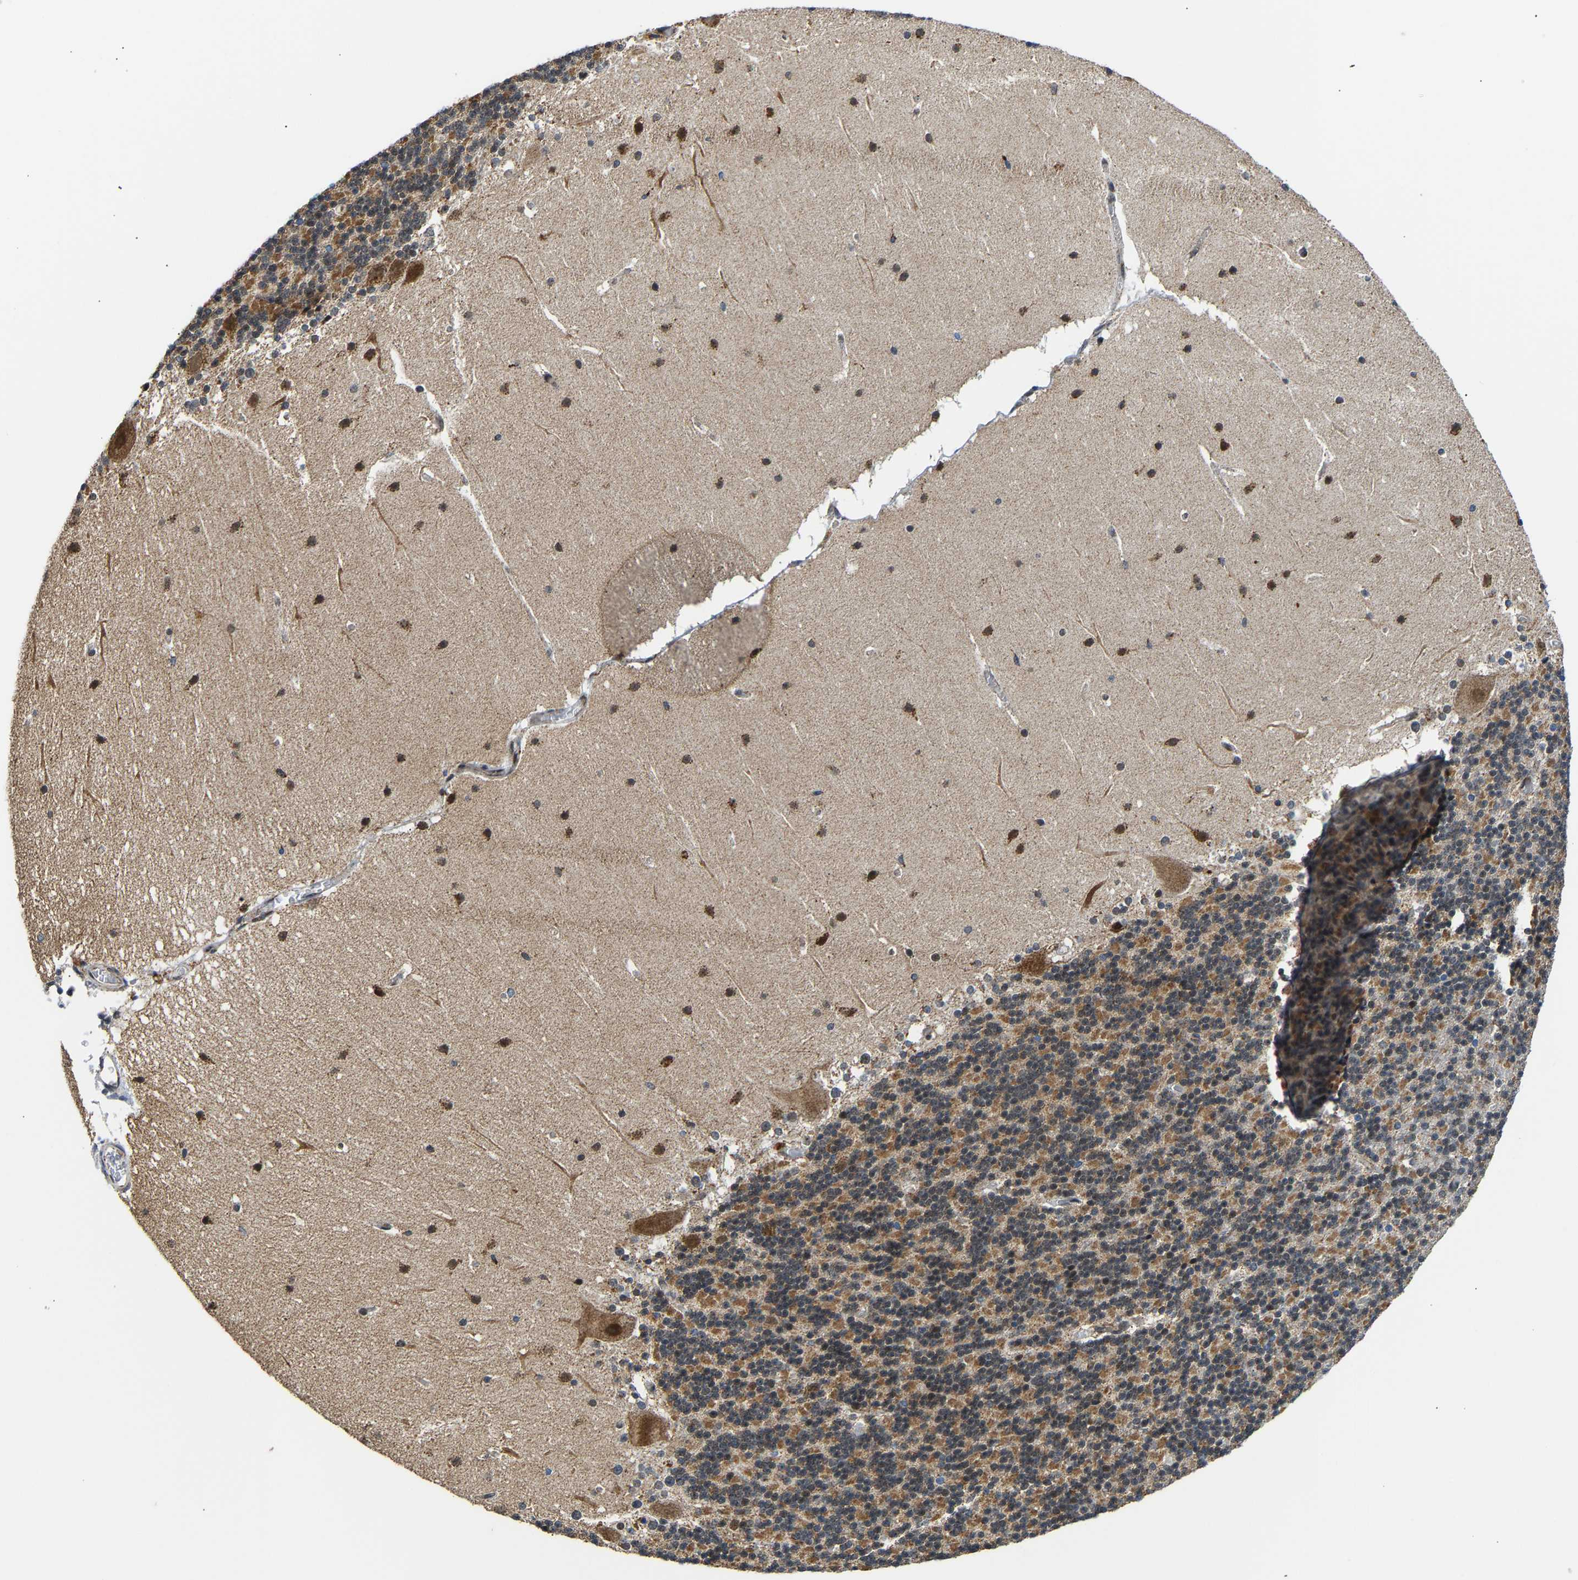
{"staining": {"intensity": "weak", "quantity": ">75%", "location": "cytoplasmic/membranous"}, "tissue": "cerebellum", "cell_type": "Cells in granular layer", "image_type": "normal", "snomed": [{"axis": "morphology", "description": "Normal tissue, NOS"}, {"axis": "topography", "description": "Cerebellum"}], "caption": "Protein staining by IHC demonstrates weak cytoplasmic/membranous positivity in about >75% of cells in granular layer in unremarkable cerebellum.", "gene": "GIMAP7", "patient": {"sex": "female", "age": 19}}